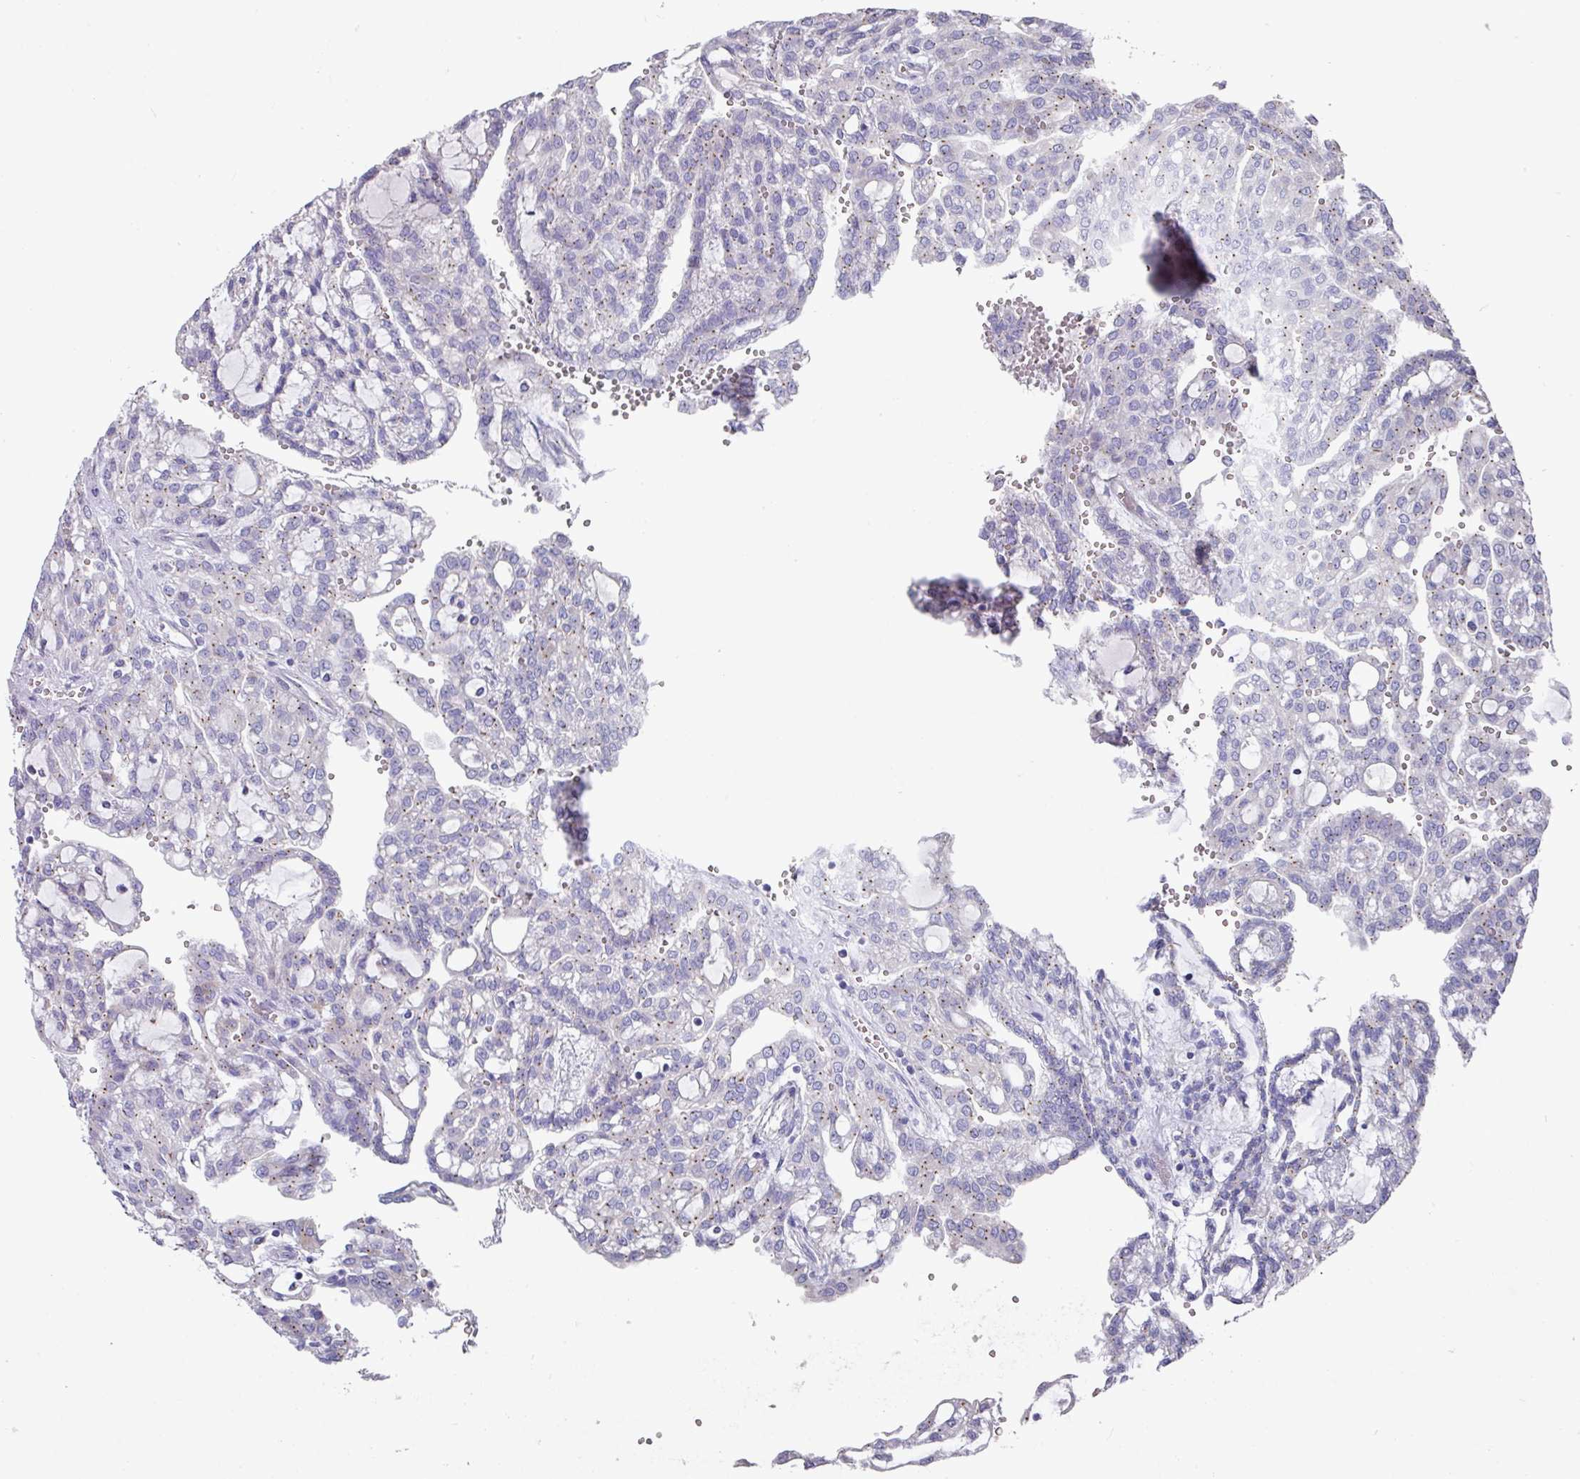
{"staining": {"intensity": "weak", "quantity": "<25%", "location": "cytoplasmic/membranous"}, "tissue": "renal cancer", "cell_type": "Tumor cells", "image_type": "cancer", "snomed": [{"axis": "morphology", "description": "Adenocarcinoma, NOS"}, {"axis": "topography", "description": "Kidney"}], "caption": "This is an immunohistochemistry (IHC) photomicrograph of human adenocarcinoma (renal). There is no staining in tumor cells.", "gene": "IL4R", "patient": {"sex": "male", "age": 63}}